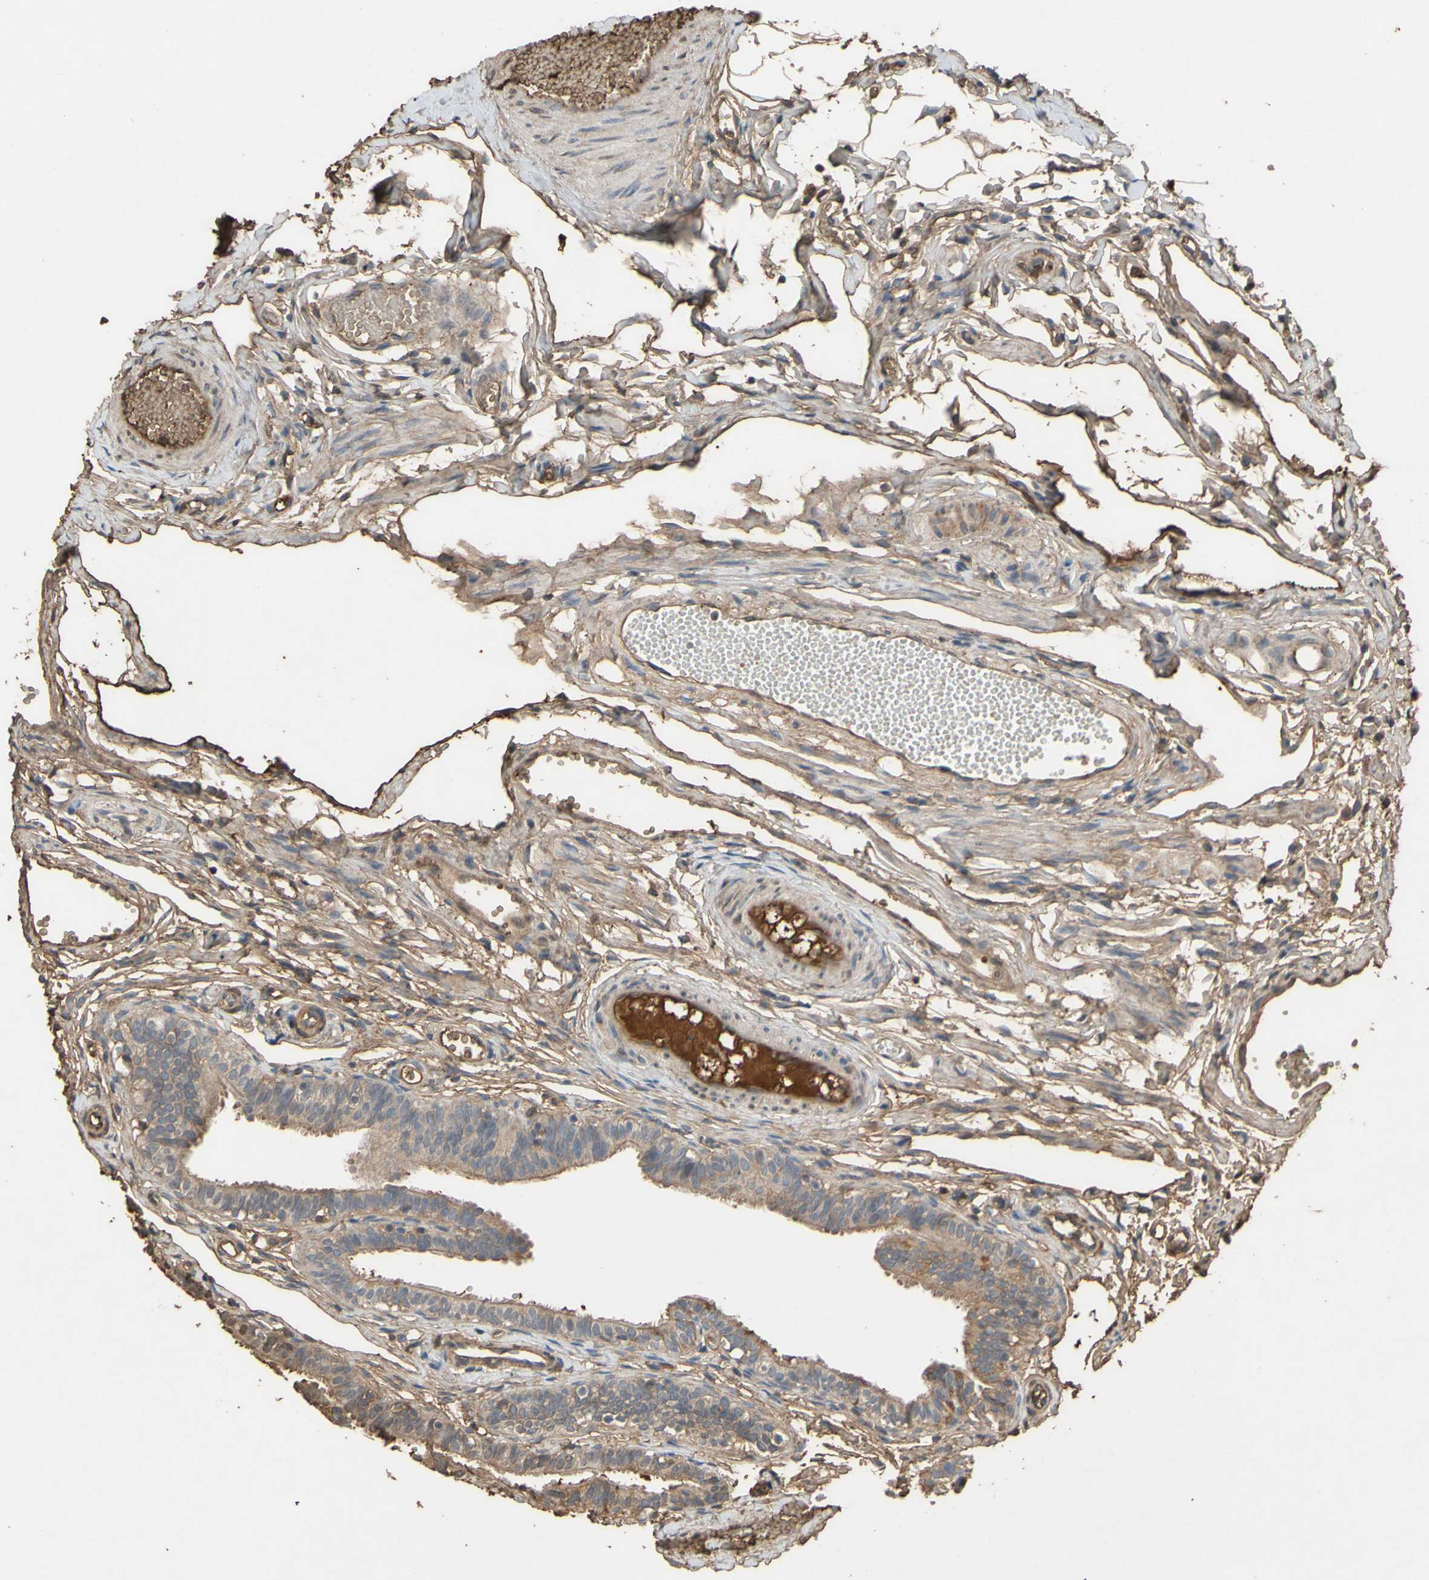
{"staining": {"intensity": "moderate", "quantity": ">75%", "location": "cytoplasmic/membranous"}, "tissue": "fallopian tube", "cell_type": "Glandular cells", "image_type": "normal", "snomed": [{"axis": "morphology", "description": "Normal tissue, NOS"}, {"axis": "topography", "description": "Fallopian tube"}, {"axis": "topography", "description": "Placenta"}], "caption": "Glandular cells show medium levels of moderate cytoplasmic/membranous positivity in about >75% of cells in normal fallopian tube. The protein is stained brown, and the nuclei are stained in blue (DAB (3,3'-diaminobenzidine) IHC with brightfield microscopy, high magnification).", "gene": "PTGDS", "patient": {"sex": "female", "age": 34}}